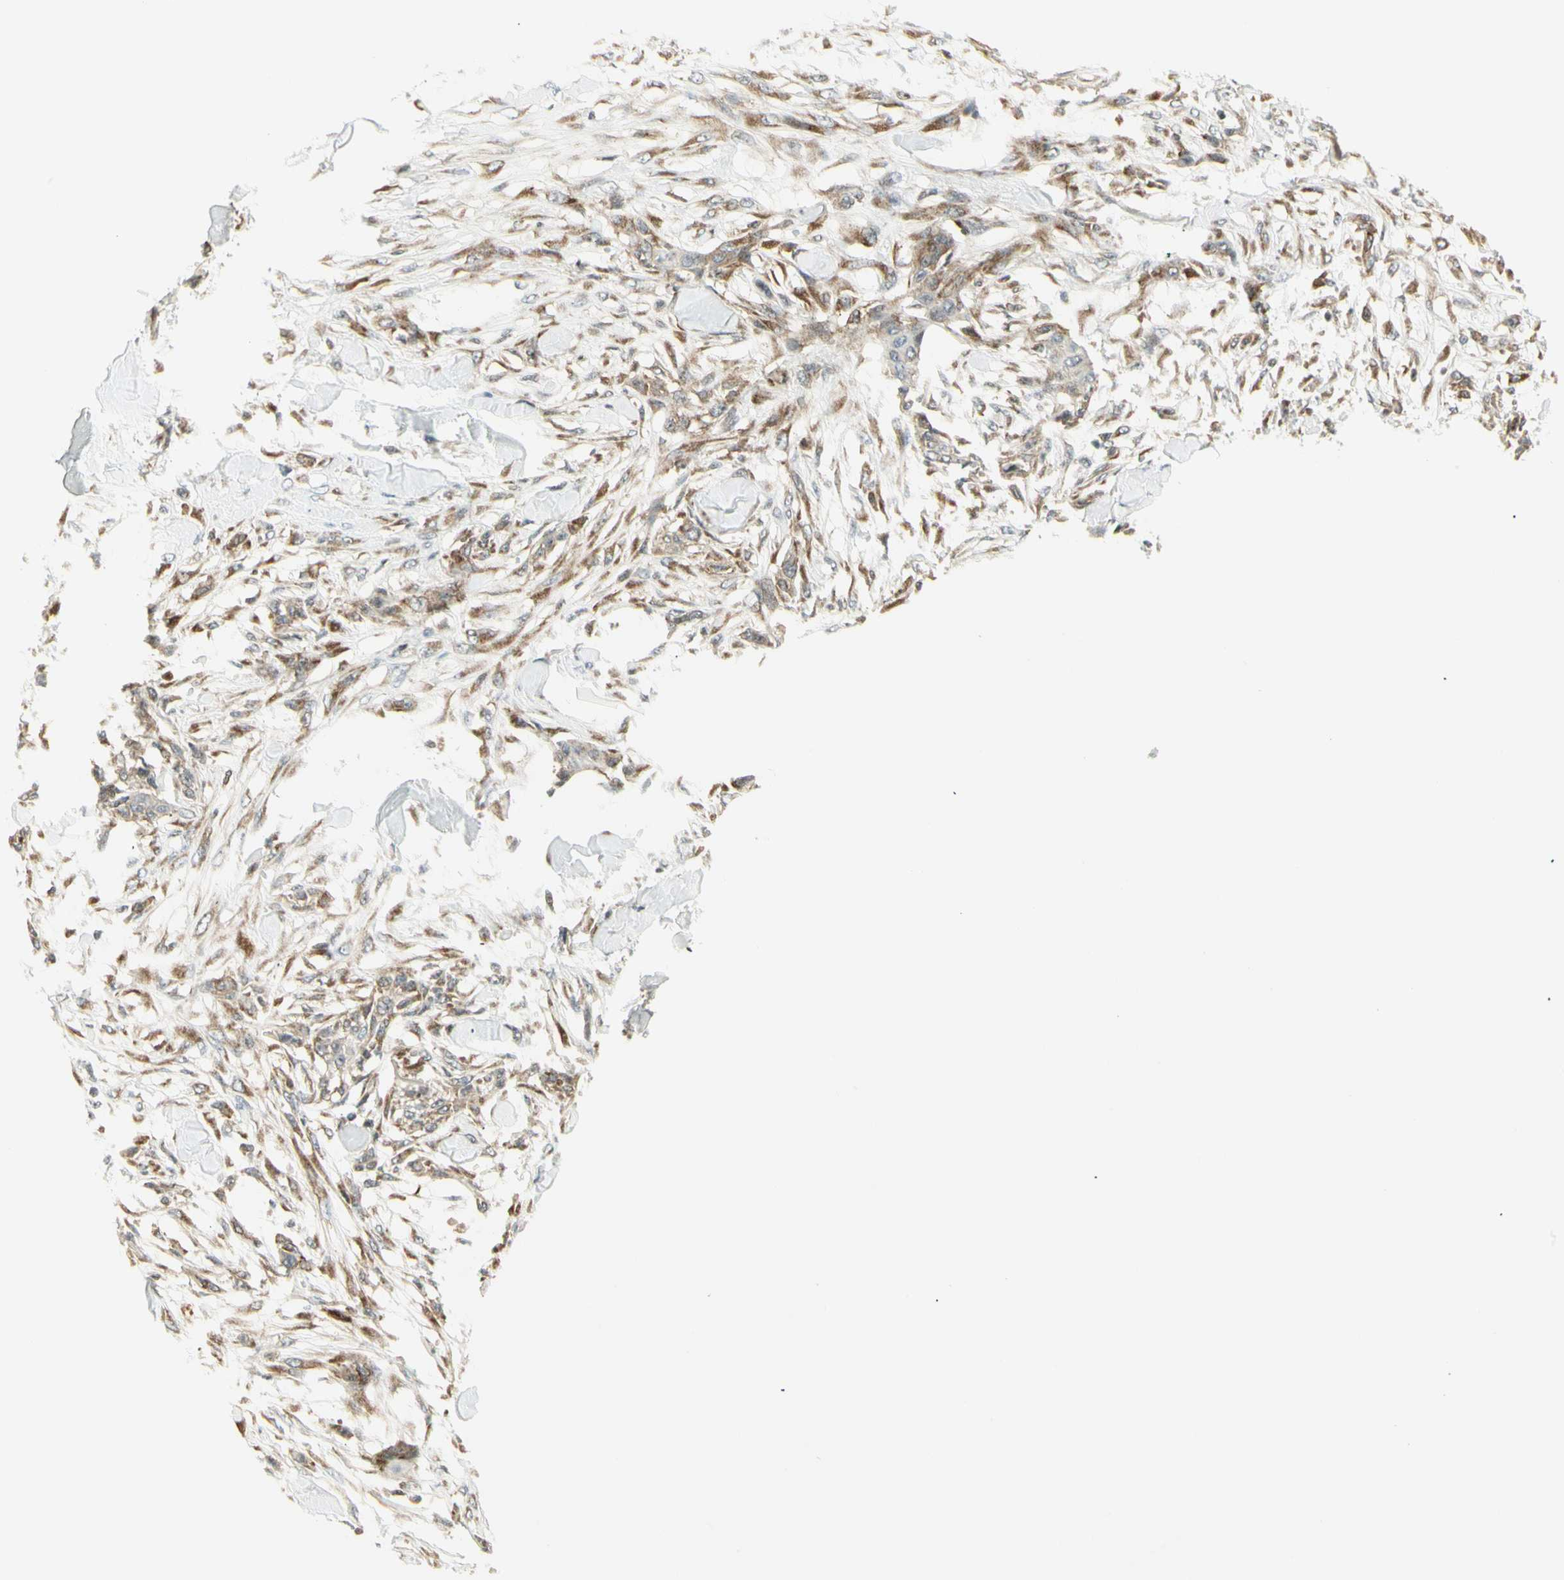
{"staining": {"intensity": "moderate", "quantity": ">75%", "location": "cytoplasmic/membranous"}, "tissue": "skin cancer", "cell_type": "Tumor cells", "image_type": "cancer", "snomed": [{"axis": "morphology", "description": "Squamous cell carcinoma, NOS"}, {"axis": "topography", "description": "Skin"}], "caption": "Skin cancer stained with a brown dye displays moderate cytoplasmic/membranous positive expression in about >75% of tumor cells.", "gene": "TPT1", "patient": {"sex": "female", "age": 59}}